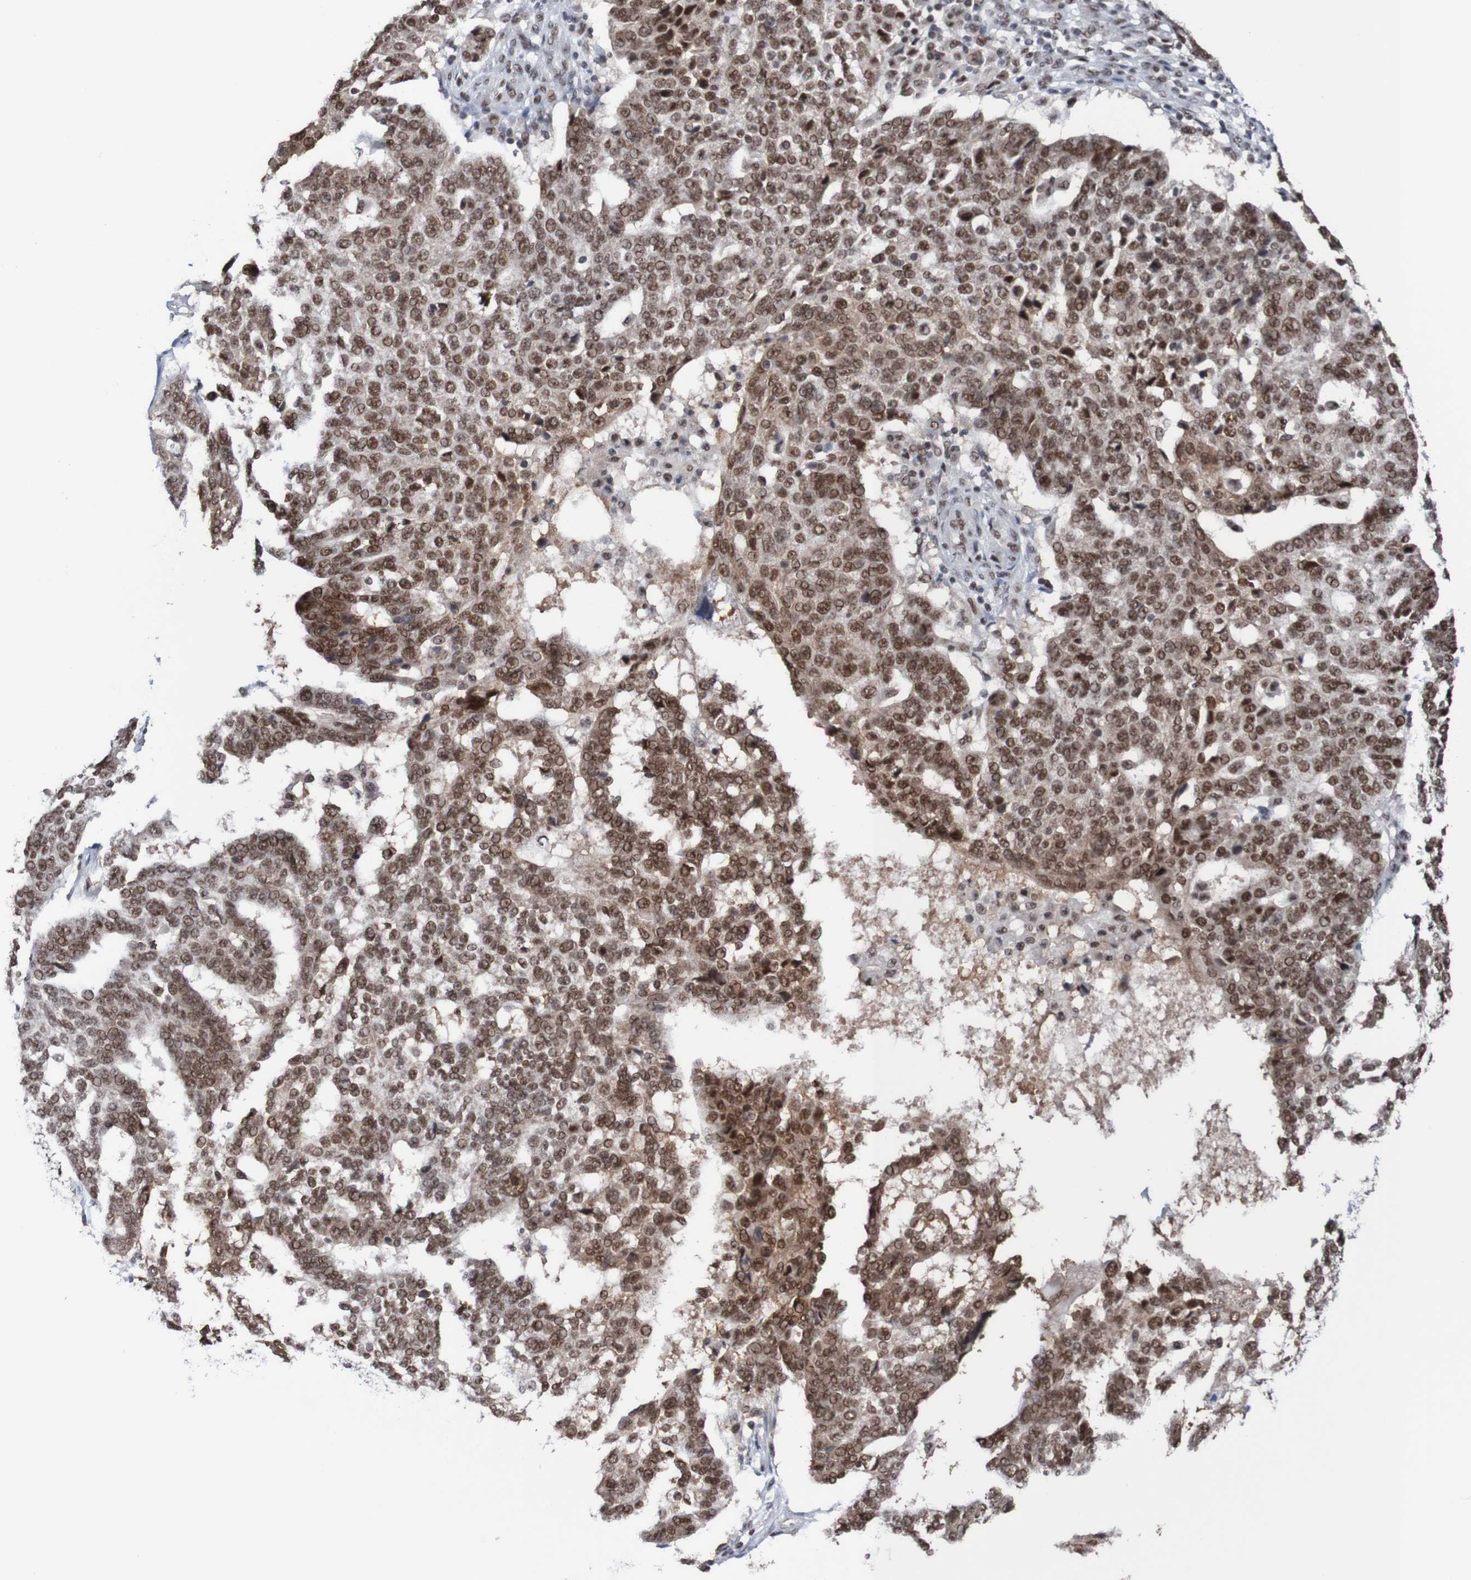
{"staining": {"intensity": "moderate", "quantity": ">75%", "location": "cytoplasmic/membranous,nuclear"}, "tissue": "ovarian cancer", "cell_type": "Tumor cells", "image_type": "cancer", "snomed": [{"axis": "morphology", "description": "Cystadenocarcinoma, serous, NOS"}, {"axis": "topography", "description": "Ovary"}], "caption": "IHC (DAB (3,3'-diaminobenzidine)) staining of serous cystadenocarcinoma (ovarian) exhibits moderate cytoplasmic/membranous and nuclear protein positivity in about >75% of tumor cells.", "gene": "CDC5L", "patient": {"sex": "female", "age": 59}}